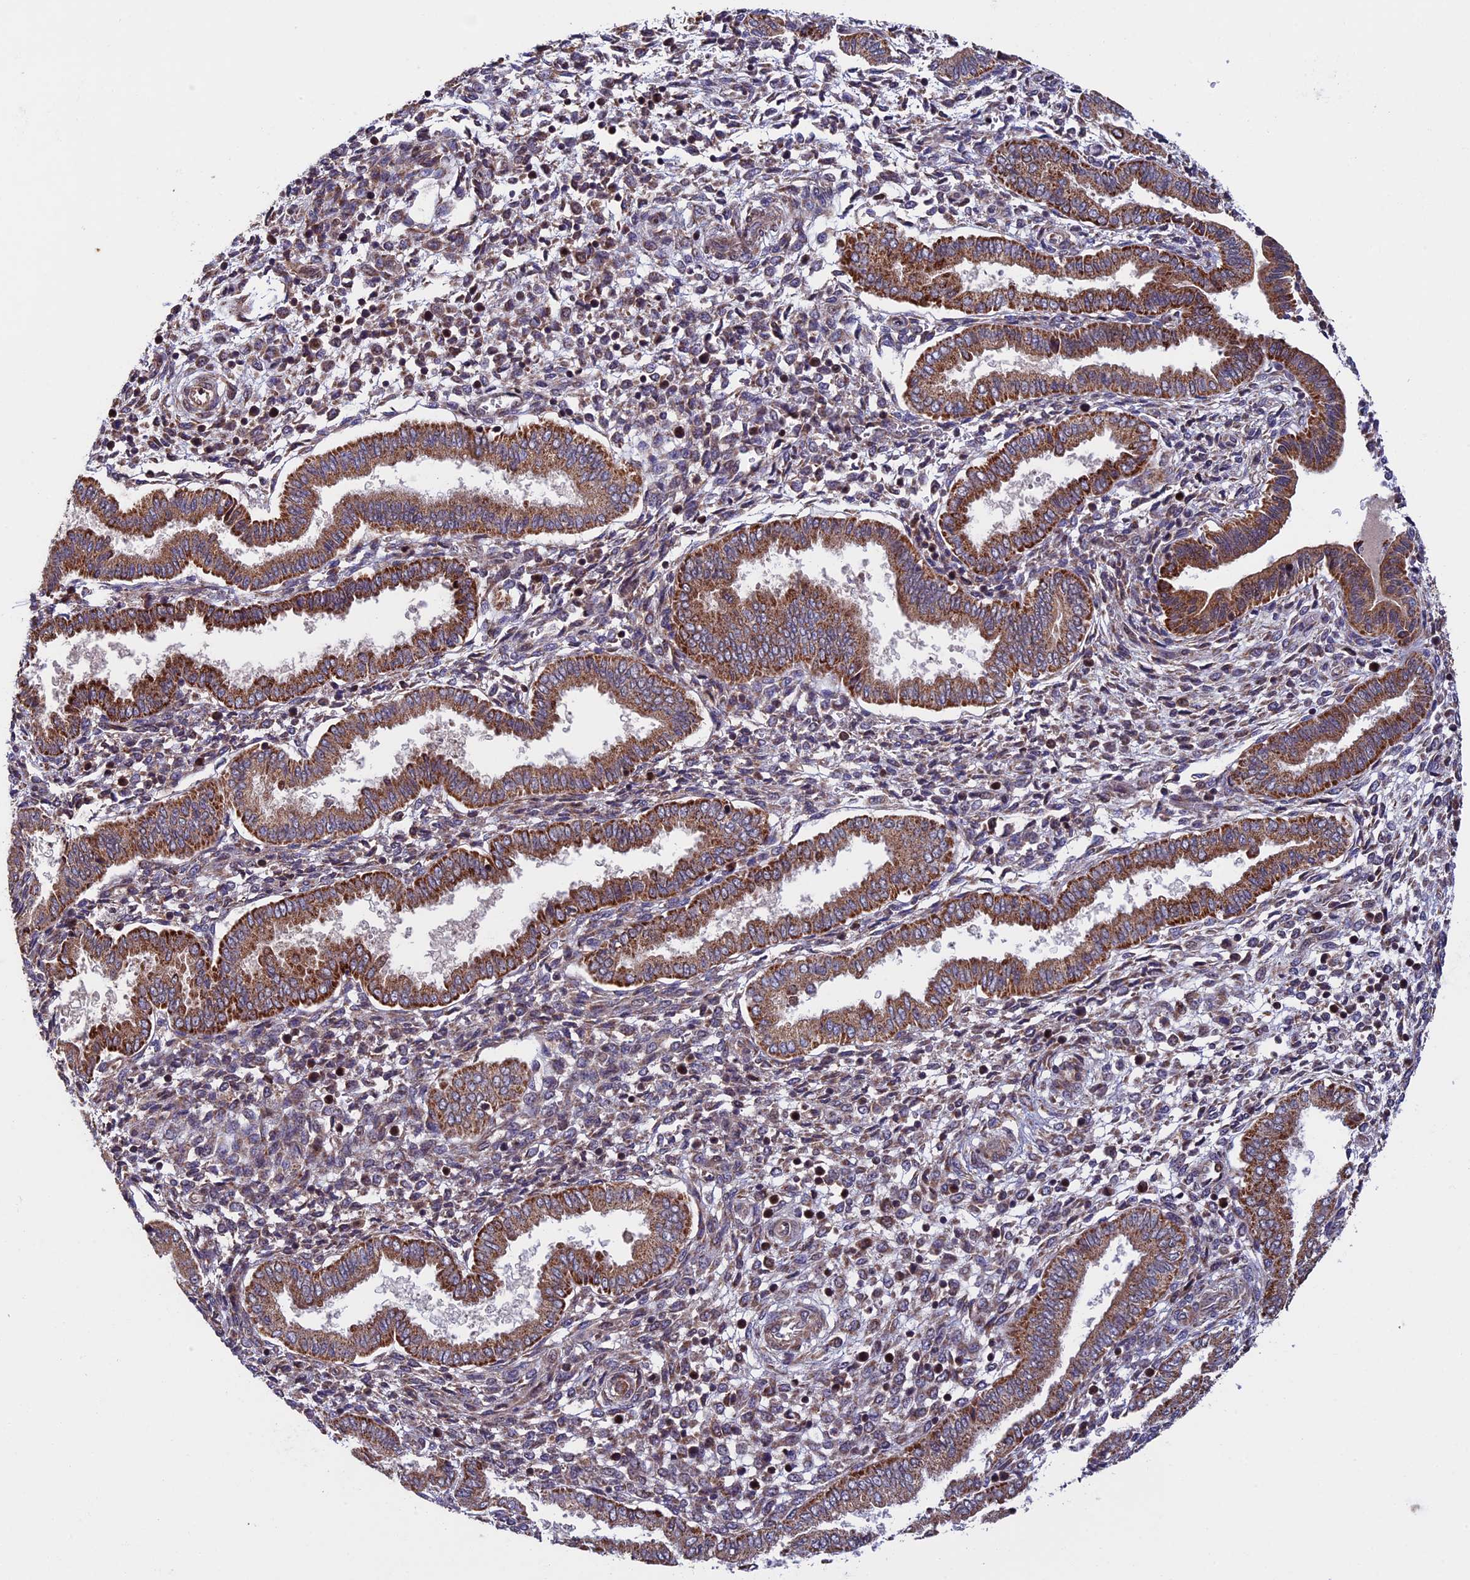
{"staining": {"intensity": "weak", "quantity": "25%-75%", "location": "cytoplasmic/membranous"}, "tissue": "endometrium", "cell_type": "Cells in endometrial stroma", "image_type": "normal", "snomed": [{"axis": "morphology", "description": "Normal tissue, NOS"}, {"axis": "topography", "description": "Endometrium"}], "caption": "A histopathology image of endometrium stained for a protein displays weak cytoplasmic/membranous brown staining in cells in endometrial stroma.", "gene": "RNF17", "patient": {"sex": "female", "age": 24}}